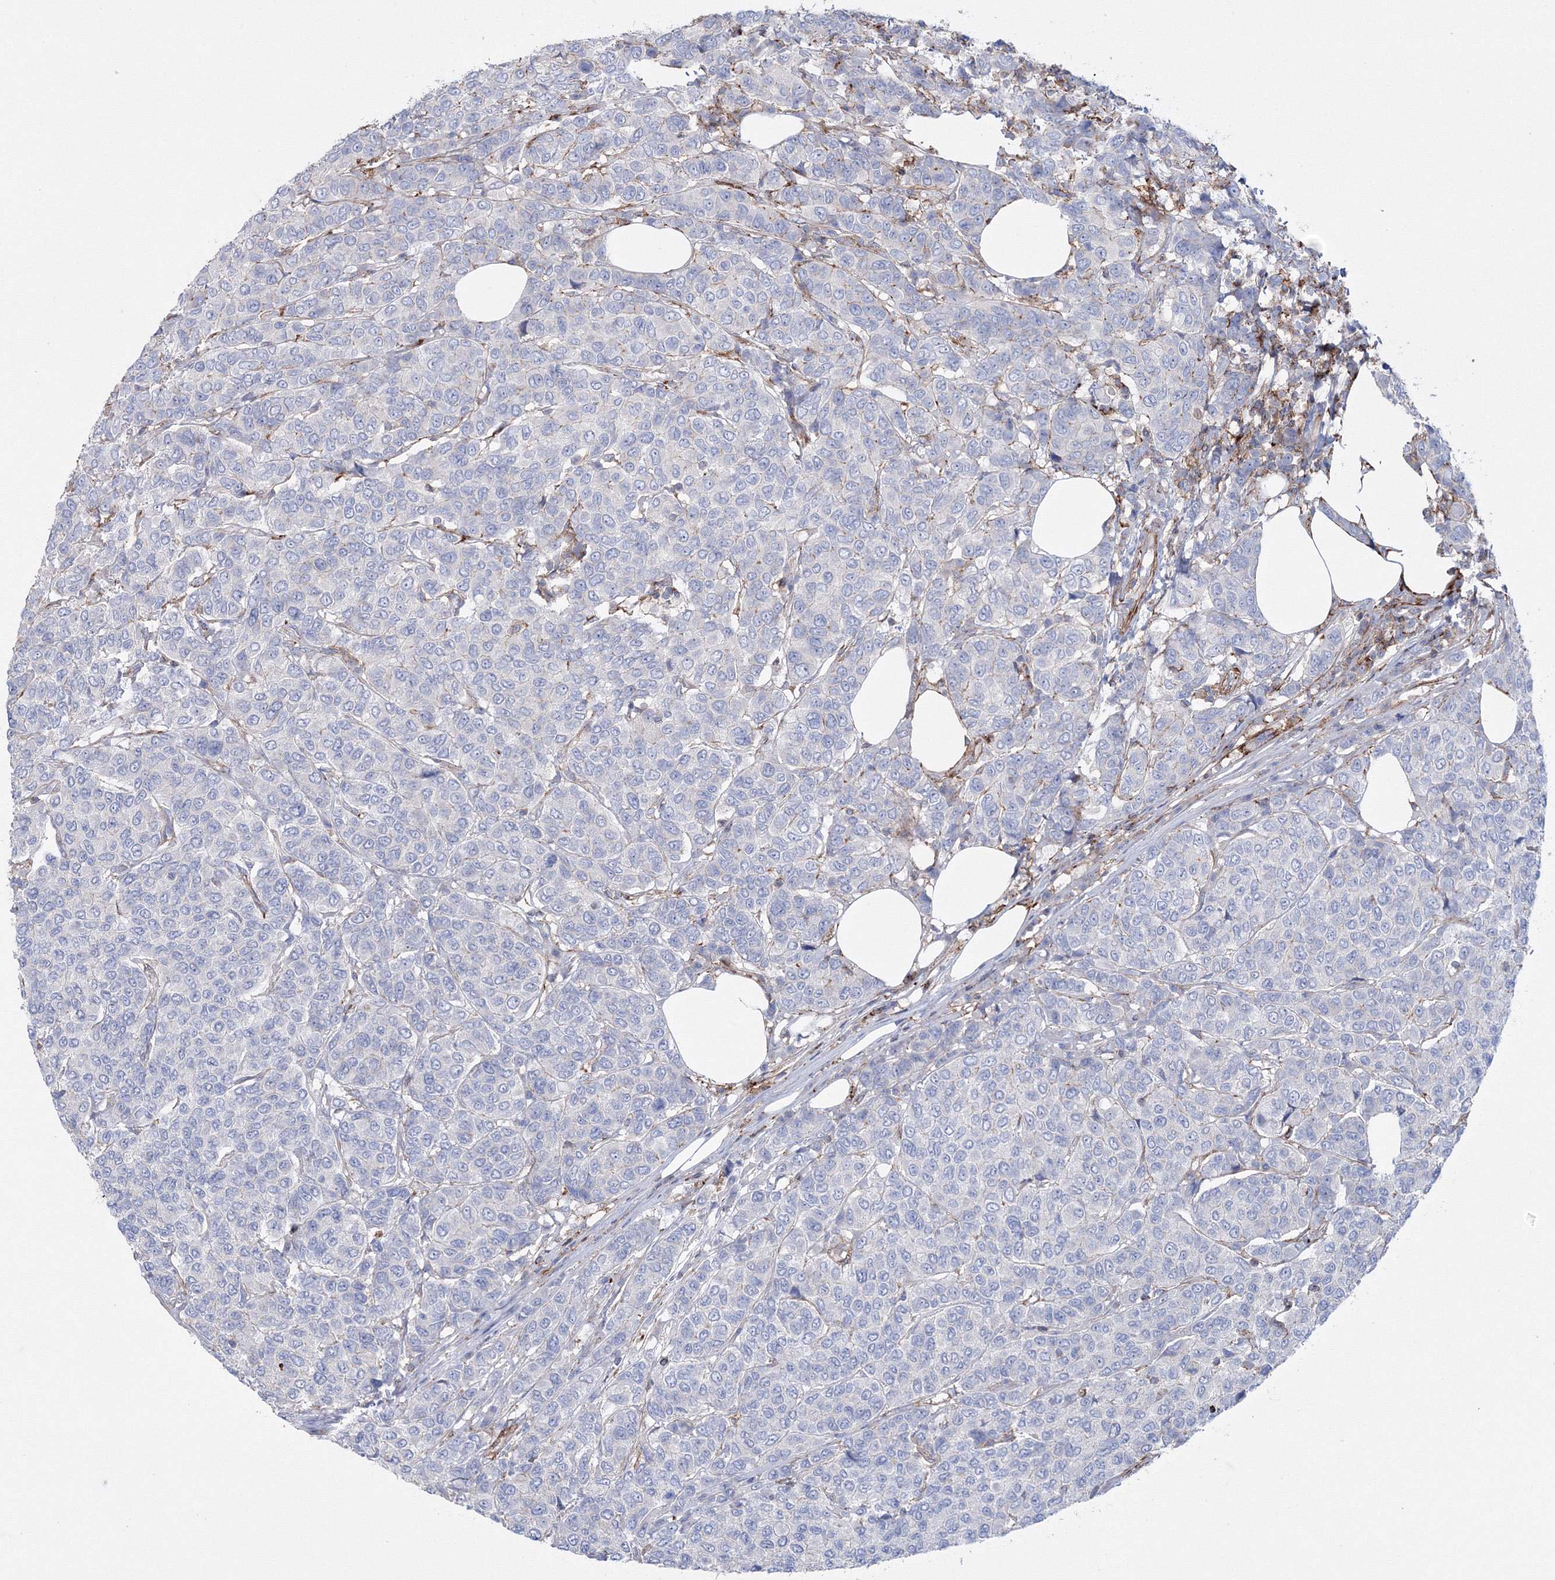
{"staining": {"intensity": "negative", "quantity": "none", "location": "none"}, "tissue": "breast cancer", "cell_type": "Tumor cells", "image_type": "cancer", "snomed": [{"axis": "morphology", "description": "Duct carcinoma"}, {"axis": "topography", "description": "Breast"}], "caption": "Tumor cells are negative for protein expression in human intraductal carcinoma (breast).", "gene": "GPR82", "patient": {"sex": "female", "age": 55}}